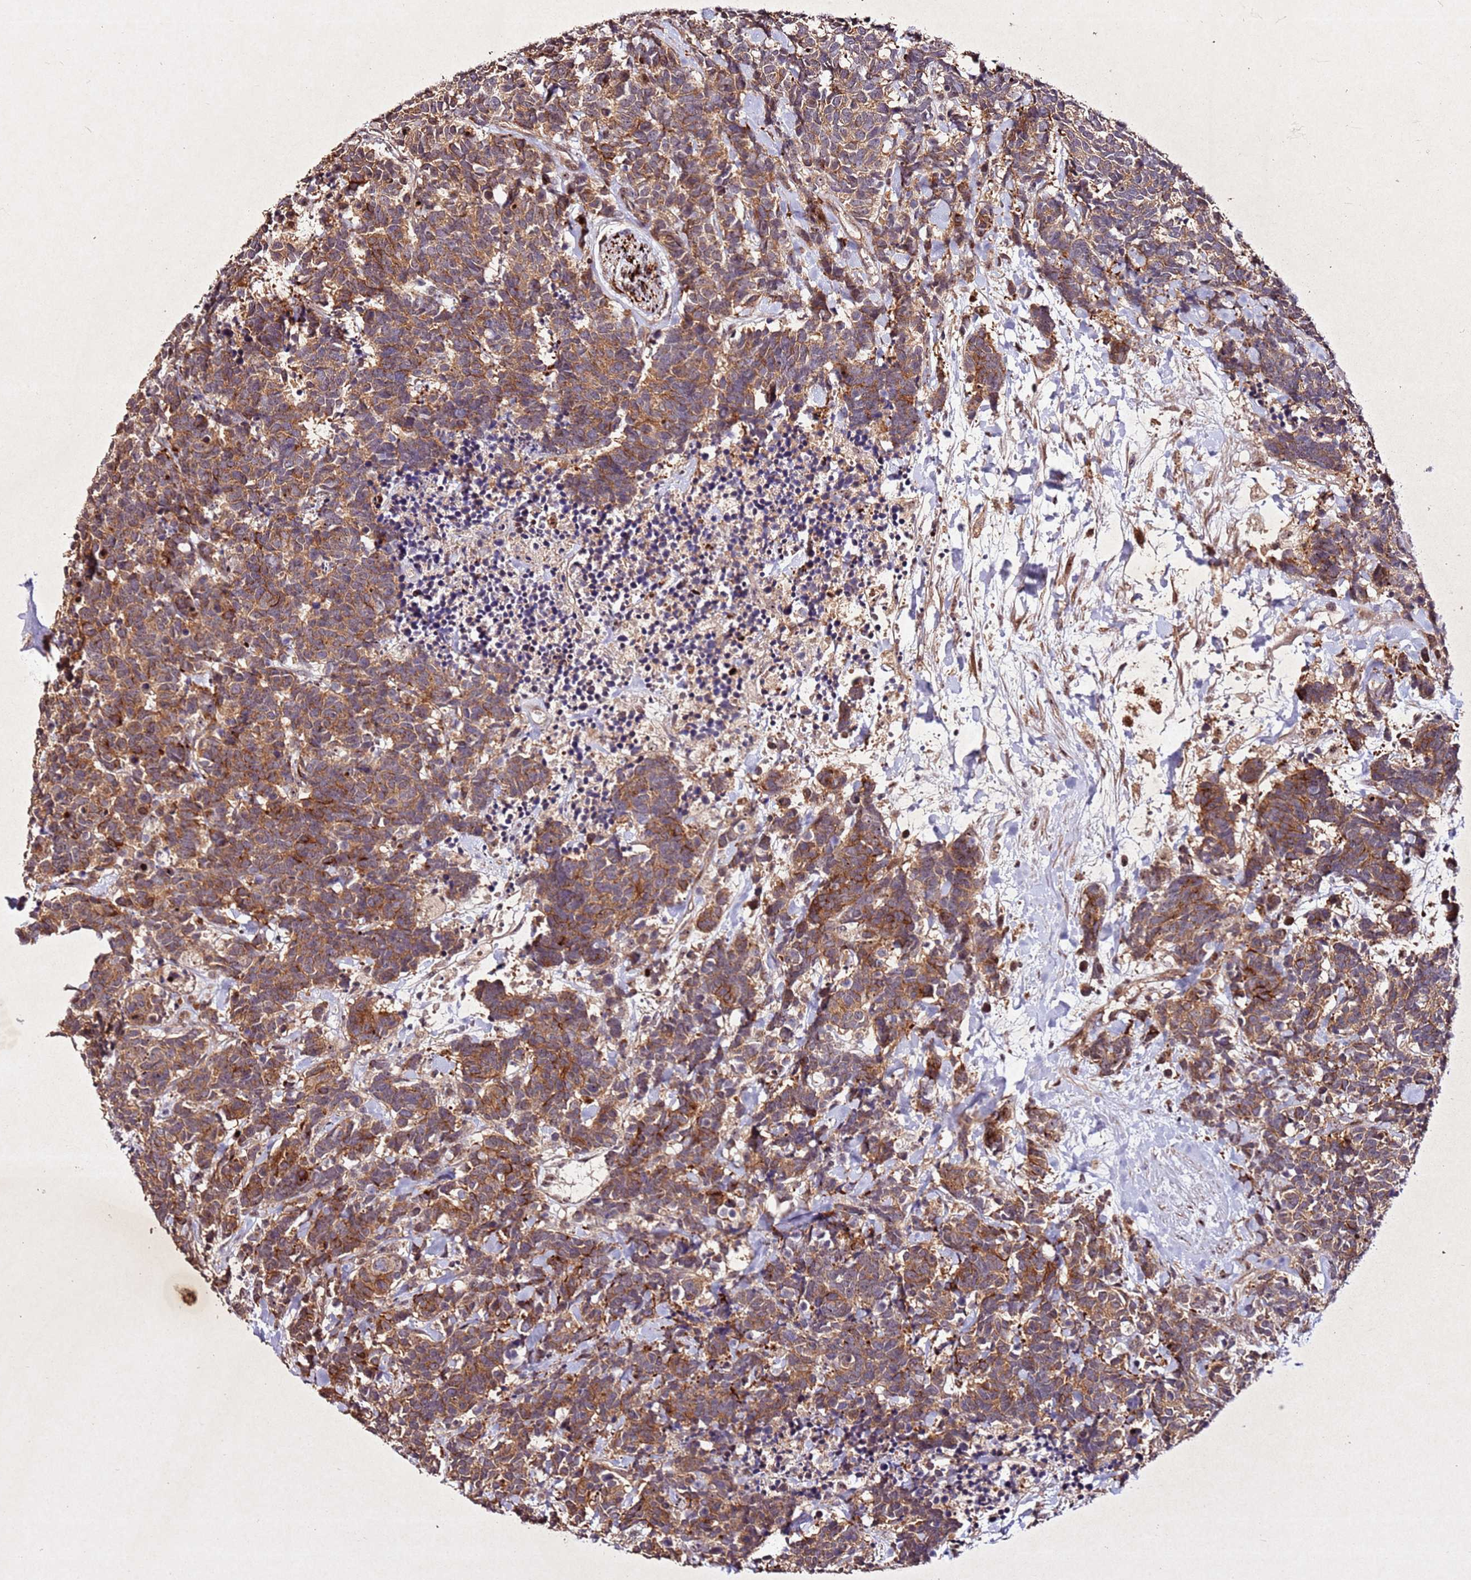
{"staining": {"intensity": "moderate", "quantity": ">75%", "location": "cytoplasmic/membranous"}, "tissue": "carcinoid", "cell_type": "Tumor cells", "image_type": "cancer", "snomed": [{"axis": "morphology", "description": "Carcinoma, NOS"}, {"axis": "morphology", "description": "Carcinoid, malignant, NOS"}, {"axis": "topography", "description": "Prostate"}], "caption": "Immunohistochemistry of human carcinoma shows medium levels of moderate cytoplasmic/membranous expression in about >75% of tumor cells.", "gene": "PTMA", "patient": {"sex": "male", "age": 57}}